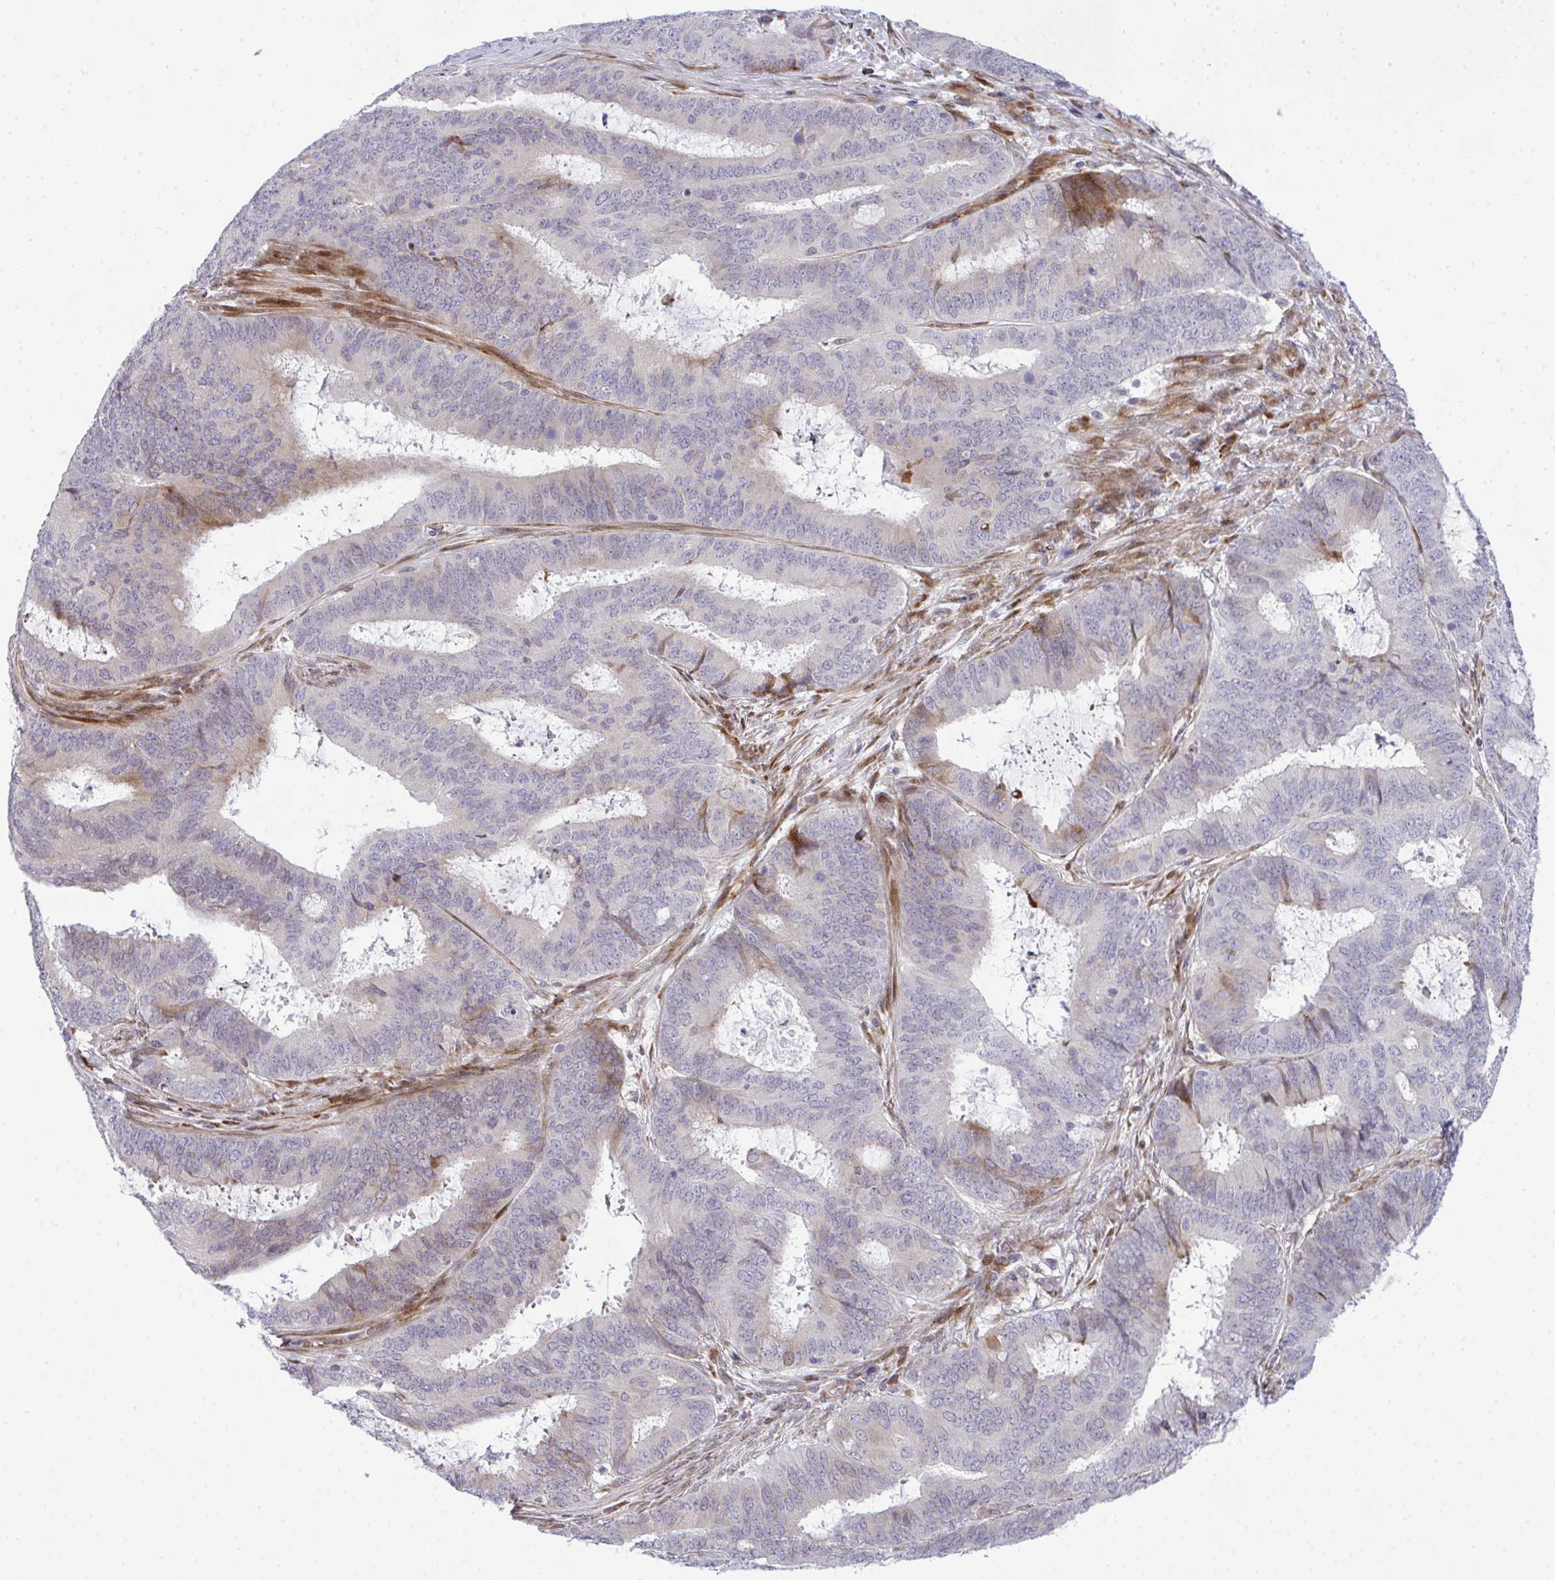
{"staining": {"intensity": "weak", "quantity": "<25%", "location": "cytoplasmic/membranous,nuclear"}, "tissue": "endometrial cancer", "cell_type": "Tumor cells", "image_type": "cancer", "snomed": [{"axis": "morphology", "description": "Adenocarcinoma, NOS"}, {"axis": "topography", "description": "Endometrium"}], "caption": "The photomicrograph demonstrates no significant positivity in tumor cells of endometrial cancer (adenocarcinoma).", "gene": "CASTOR2", "patient": {"sex": "female", "age": 51}}